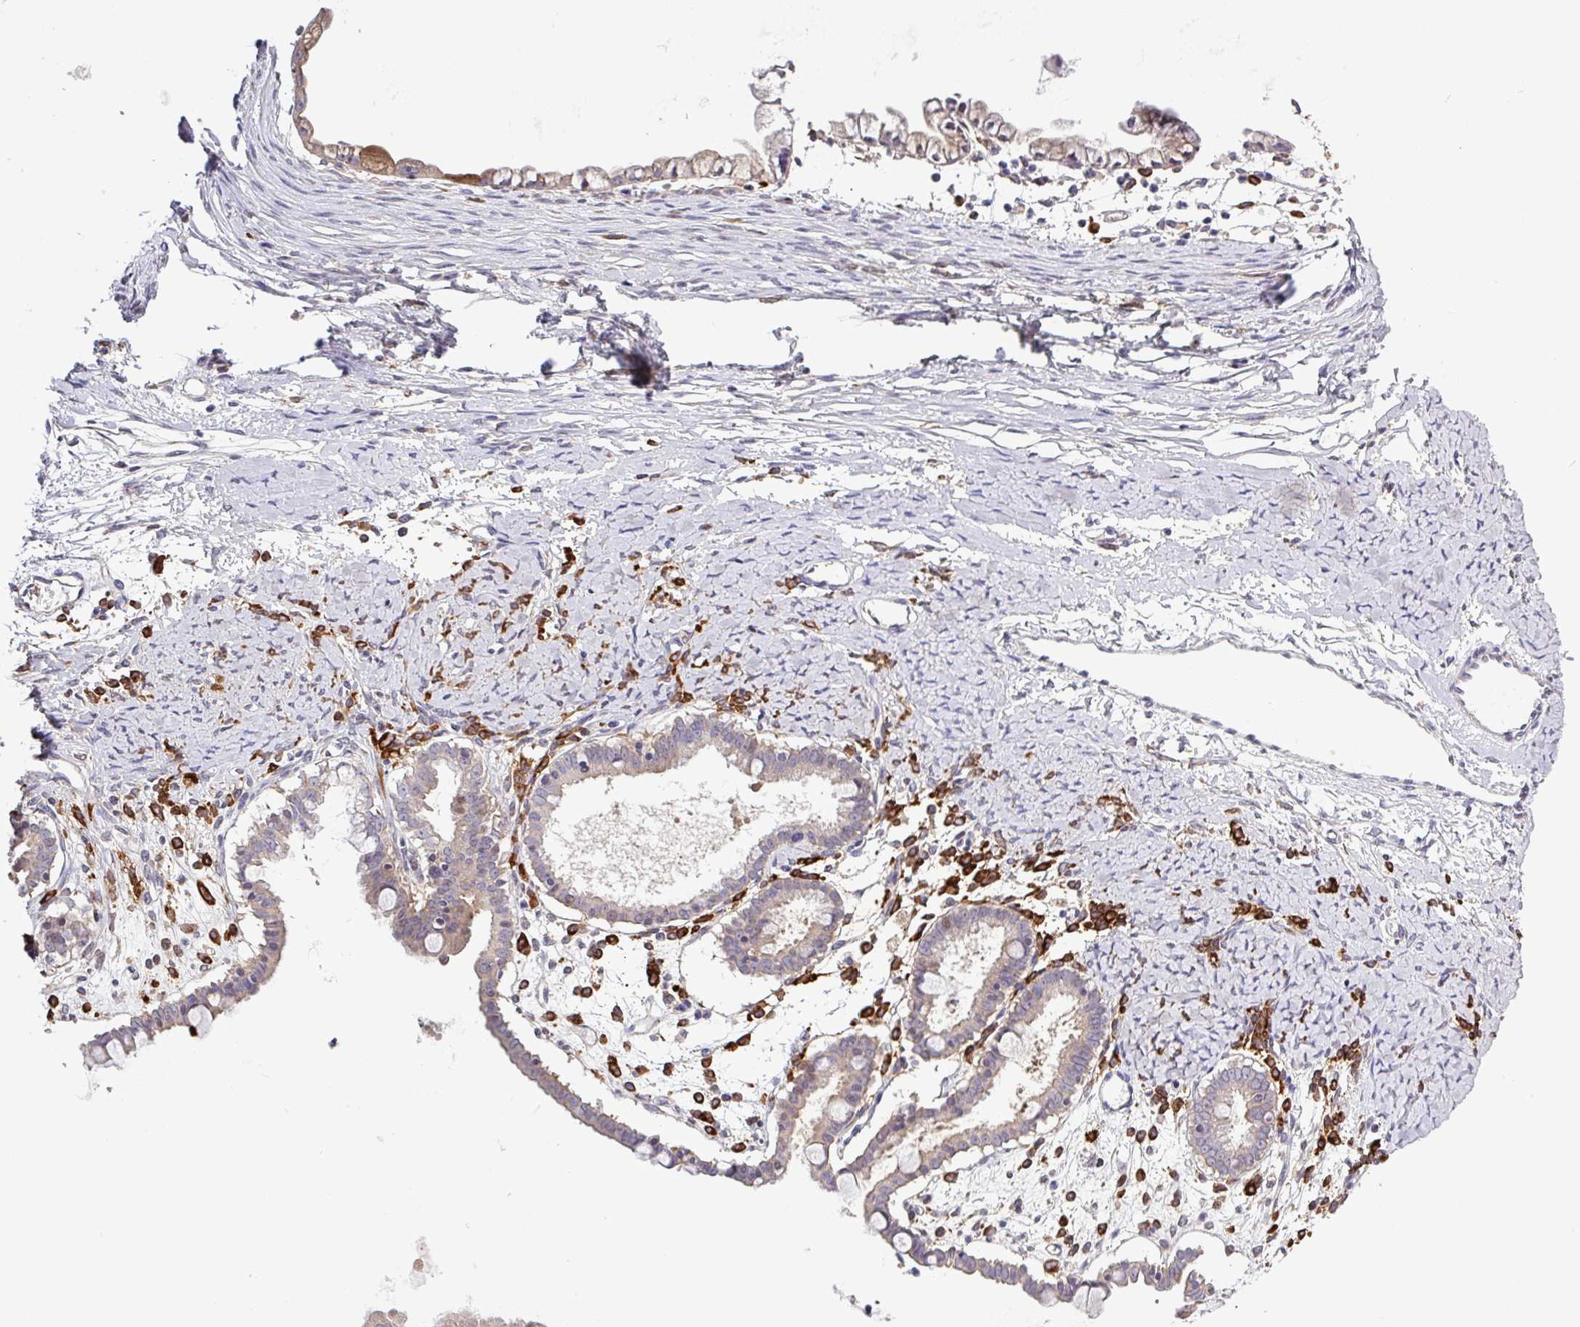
{"staining": {"intensity": "weak", "quantity": "25%-75%", "location": "cytoplasmic/membranous"}, "tissue": "ovarian cancer", "cell_type": "Tumor cells", "image_type": "cancer", "snomed": [{"axis": "morphology", "description": "Cystadenocarcinoma, mucinous, NOS"}, {"axis": "topography", "description": "Ovary"}], "caption": "Mucinous cystadenocarcinoma (ovarian) was stained to show a protein in brown. There is low levels of weak cytoplasmic/membranous staining in about 25%-75% of tumor cells. Immunohistochemistry (ihc) stains the protein of interest in brown and the nuclei are stained blue.", "gene": "SFTPB", "patient": {"sex": "female", "age": 61}}